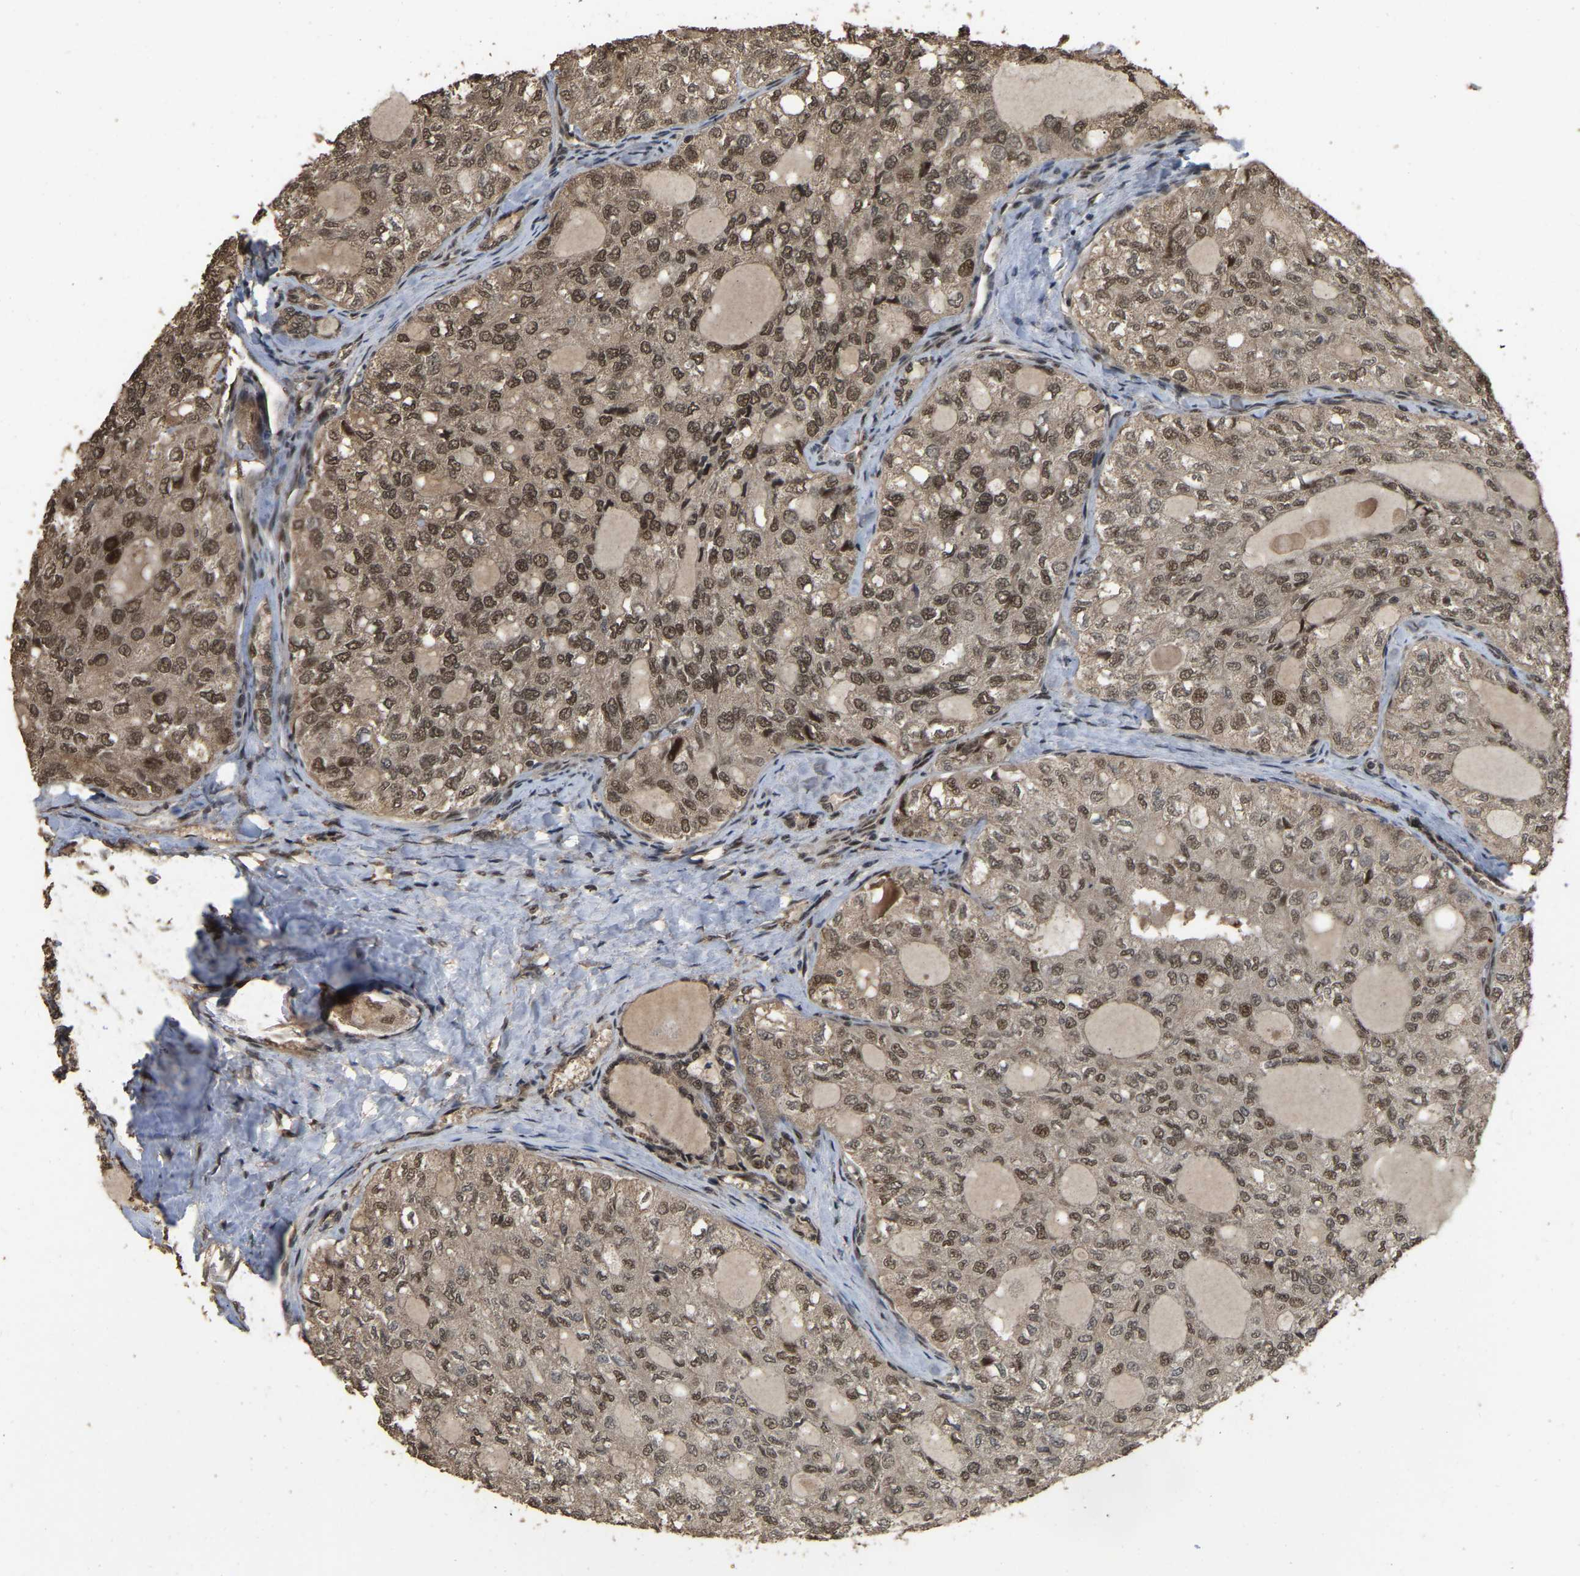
{"staining": {"intensity": "moderate", "quantity": ">75%", "location": "cytoplasmic/membranous,nuclear"}, "tissue": "thyroid cancer", "cell_type": "Tumor cells", "image_type": "cancer", "snomed": [{"axis": "morphology", "description": "Follicular adenoma carcinoma, NOS"}, {"axis": "topography", "description": "Thyroid gland"}], "caption": "Moderate cytoplasmic/membranous and nuclear protein positivity is present in about >75% of tumor cells in thyroid follicular adenoma carcinoma.", "gene": "ARHGAP23", "patient": {"sex": "male", "age": 75}}